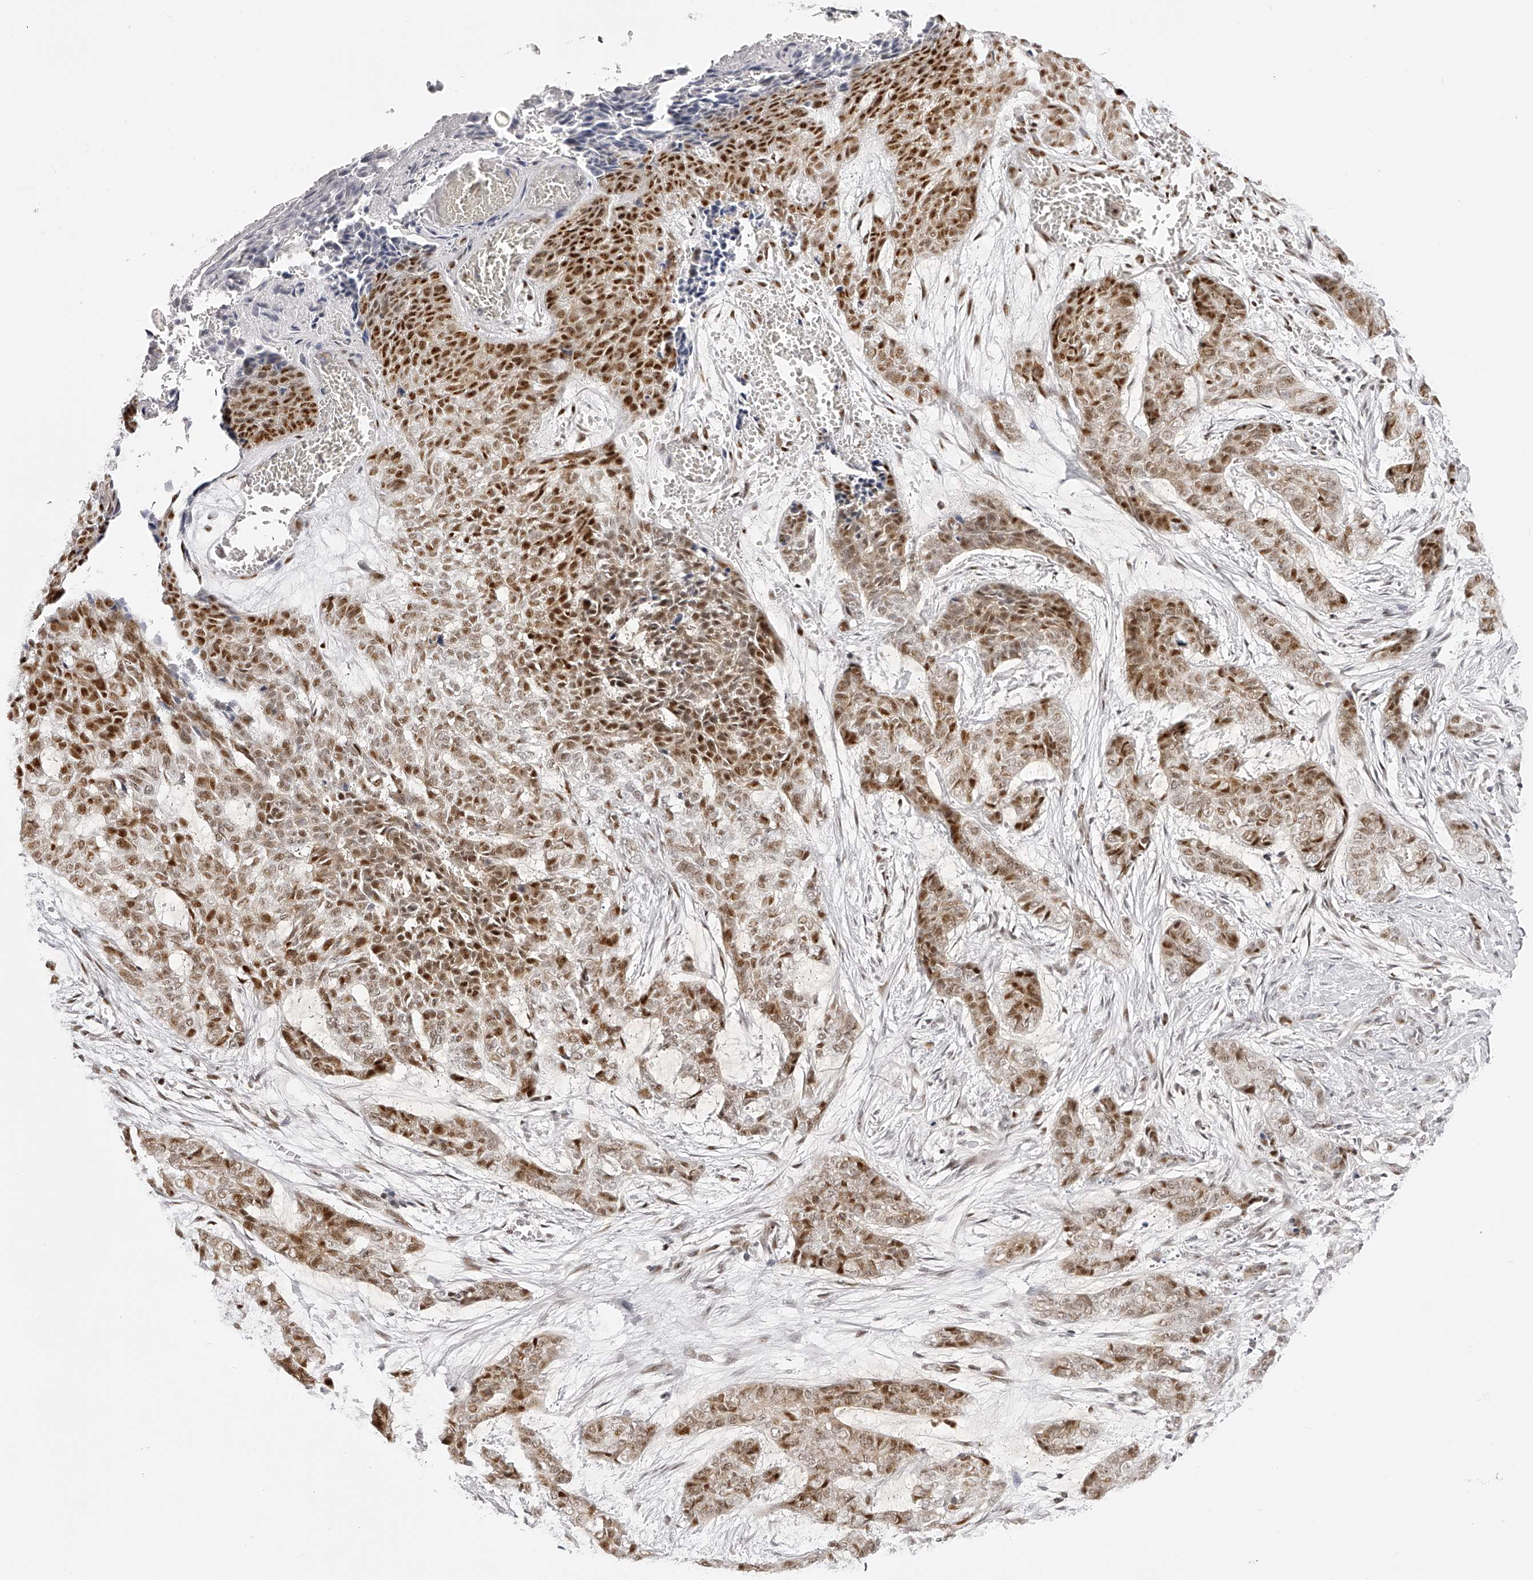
{"staining": {"intensity": "strong", "quantity": ">75%", "location": "nuclear"}, "tissue": "skin cancer", "cell_type": "Tumor cells", "image_type": "cancer", "snomed": [{"axis": "morphology", "description": "Basal cell carcinoma"}, {"axis": "topography", "description": "Skin"}], "caption": "Immunohistochemistry (DAB (3,3'-diaminobenzidine)) staining of human basal cell carcinoma (skin) exhibits strong nuclear protein expression in about >75% of tumor cells. (IHC, brightfield microscopy, high magnification).", "gene": "PLEKHG1", "patient": {"sex": "female", "age": 64}}